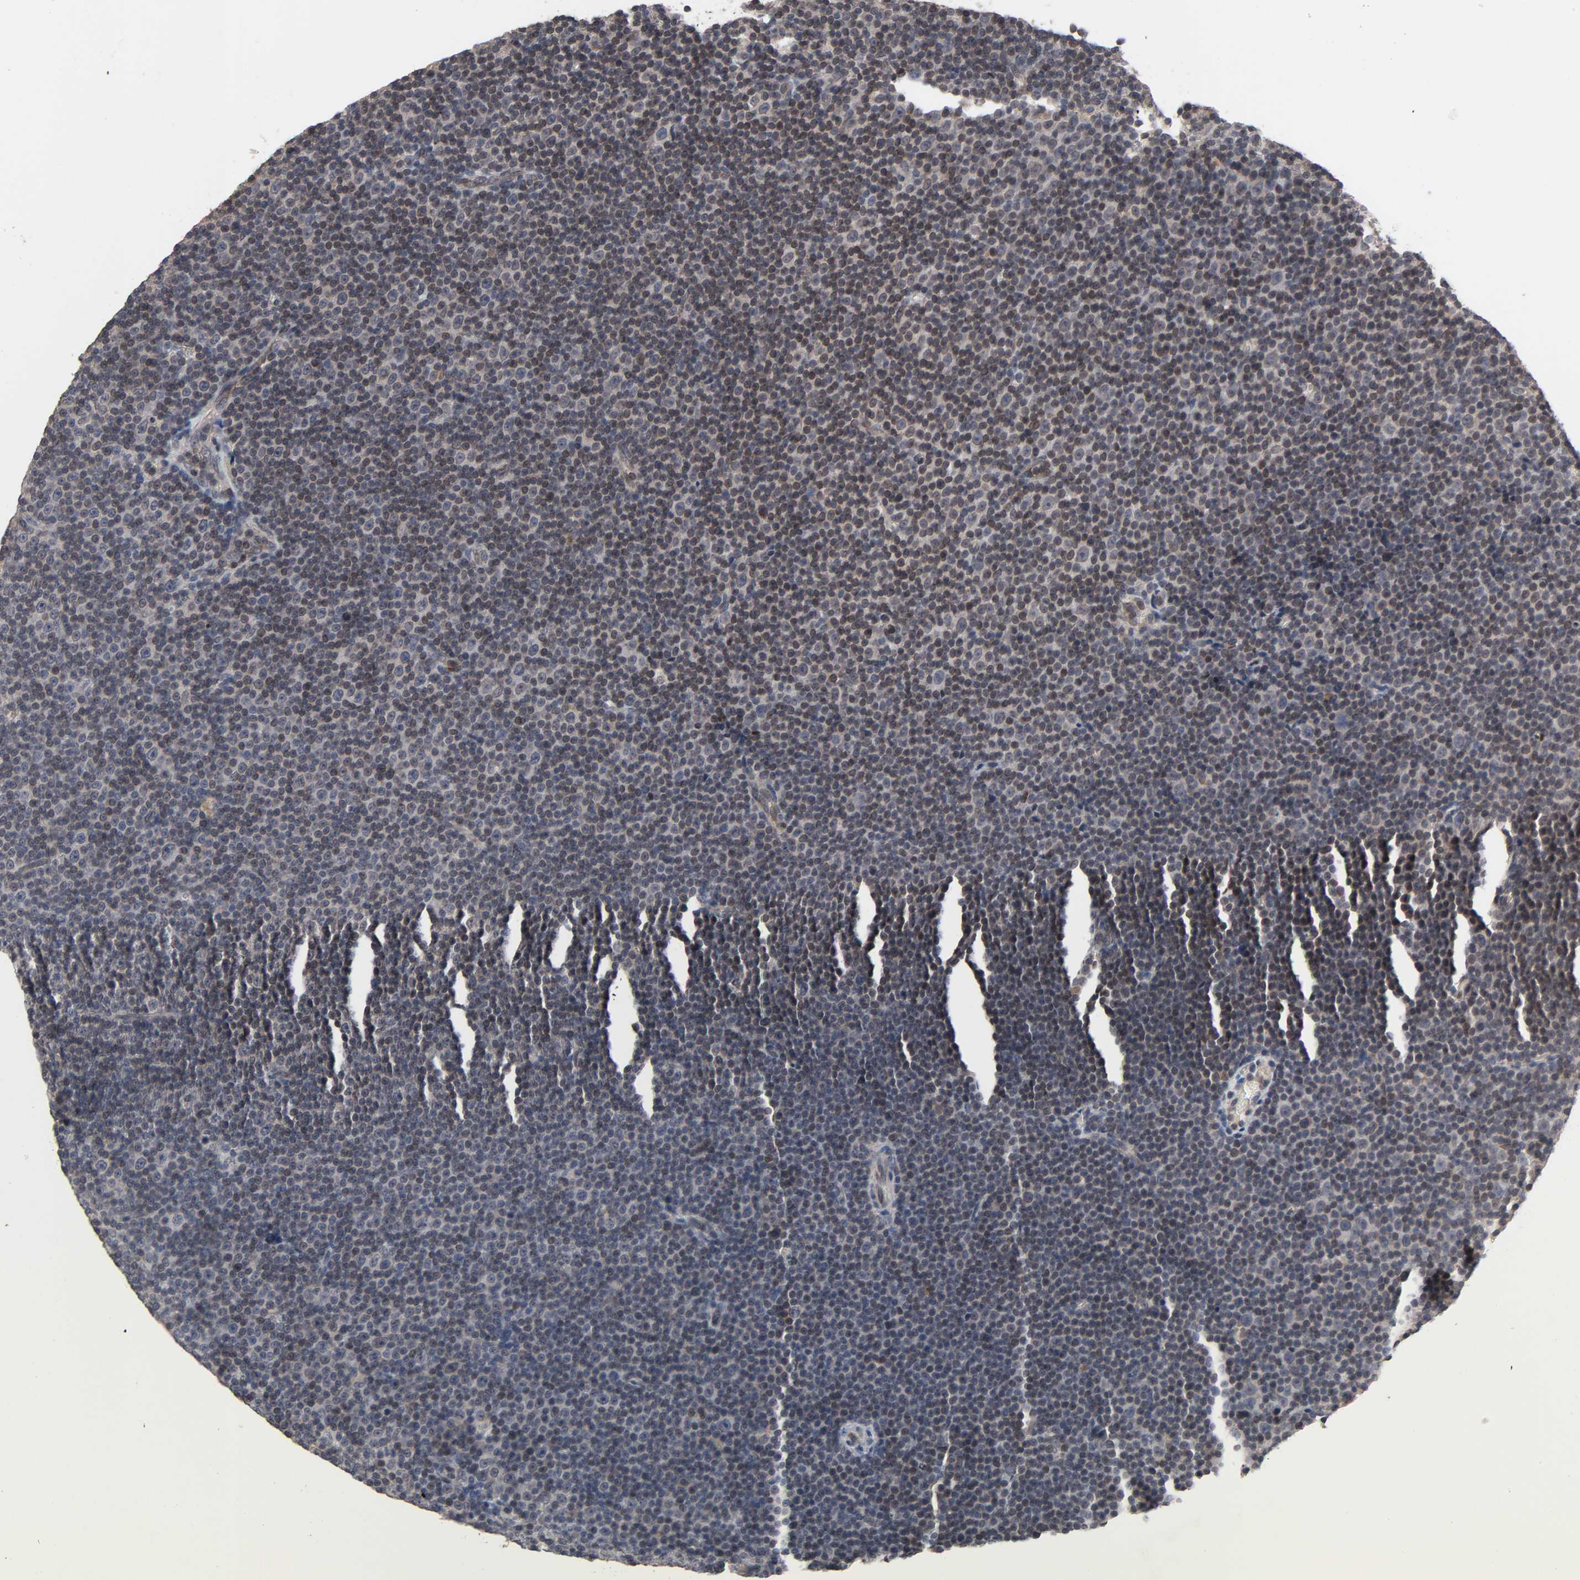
{"staining": {"intensity": "moderate", "quantity": "25%-75%", "location": "nuclear"}, "tissue": "lymphoma", "cell_type": "Tumor cells", "image_type": "cancer", "snomed": [{"axis": "morphology", "description": "Malignant lymphoma, non-Hodgkin's type, Low grade"}, {"axis": "topography", "description": "Lymph node"}], "caption": "Immunohistochemical staining of human low-grade malignant lymphoma, non-Hodgkin's type demonstrates moderate nuclear protein staining in approximately 25%-75% of tumor cells.", "gene": "CCDC175", "patient": {"sex": "female", "age": 67}}